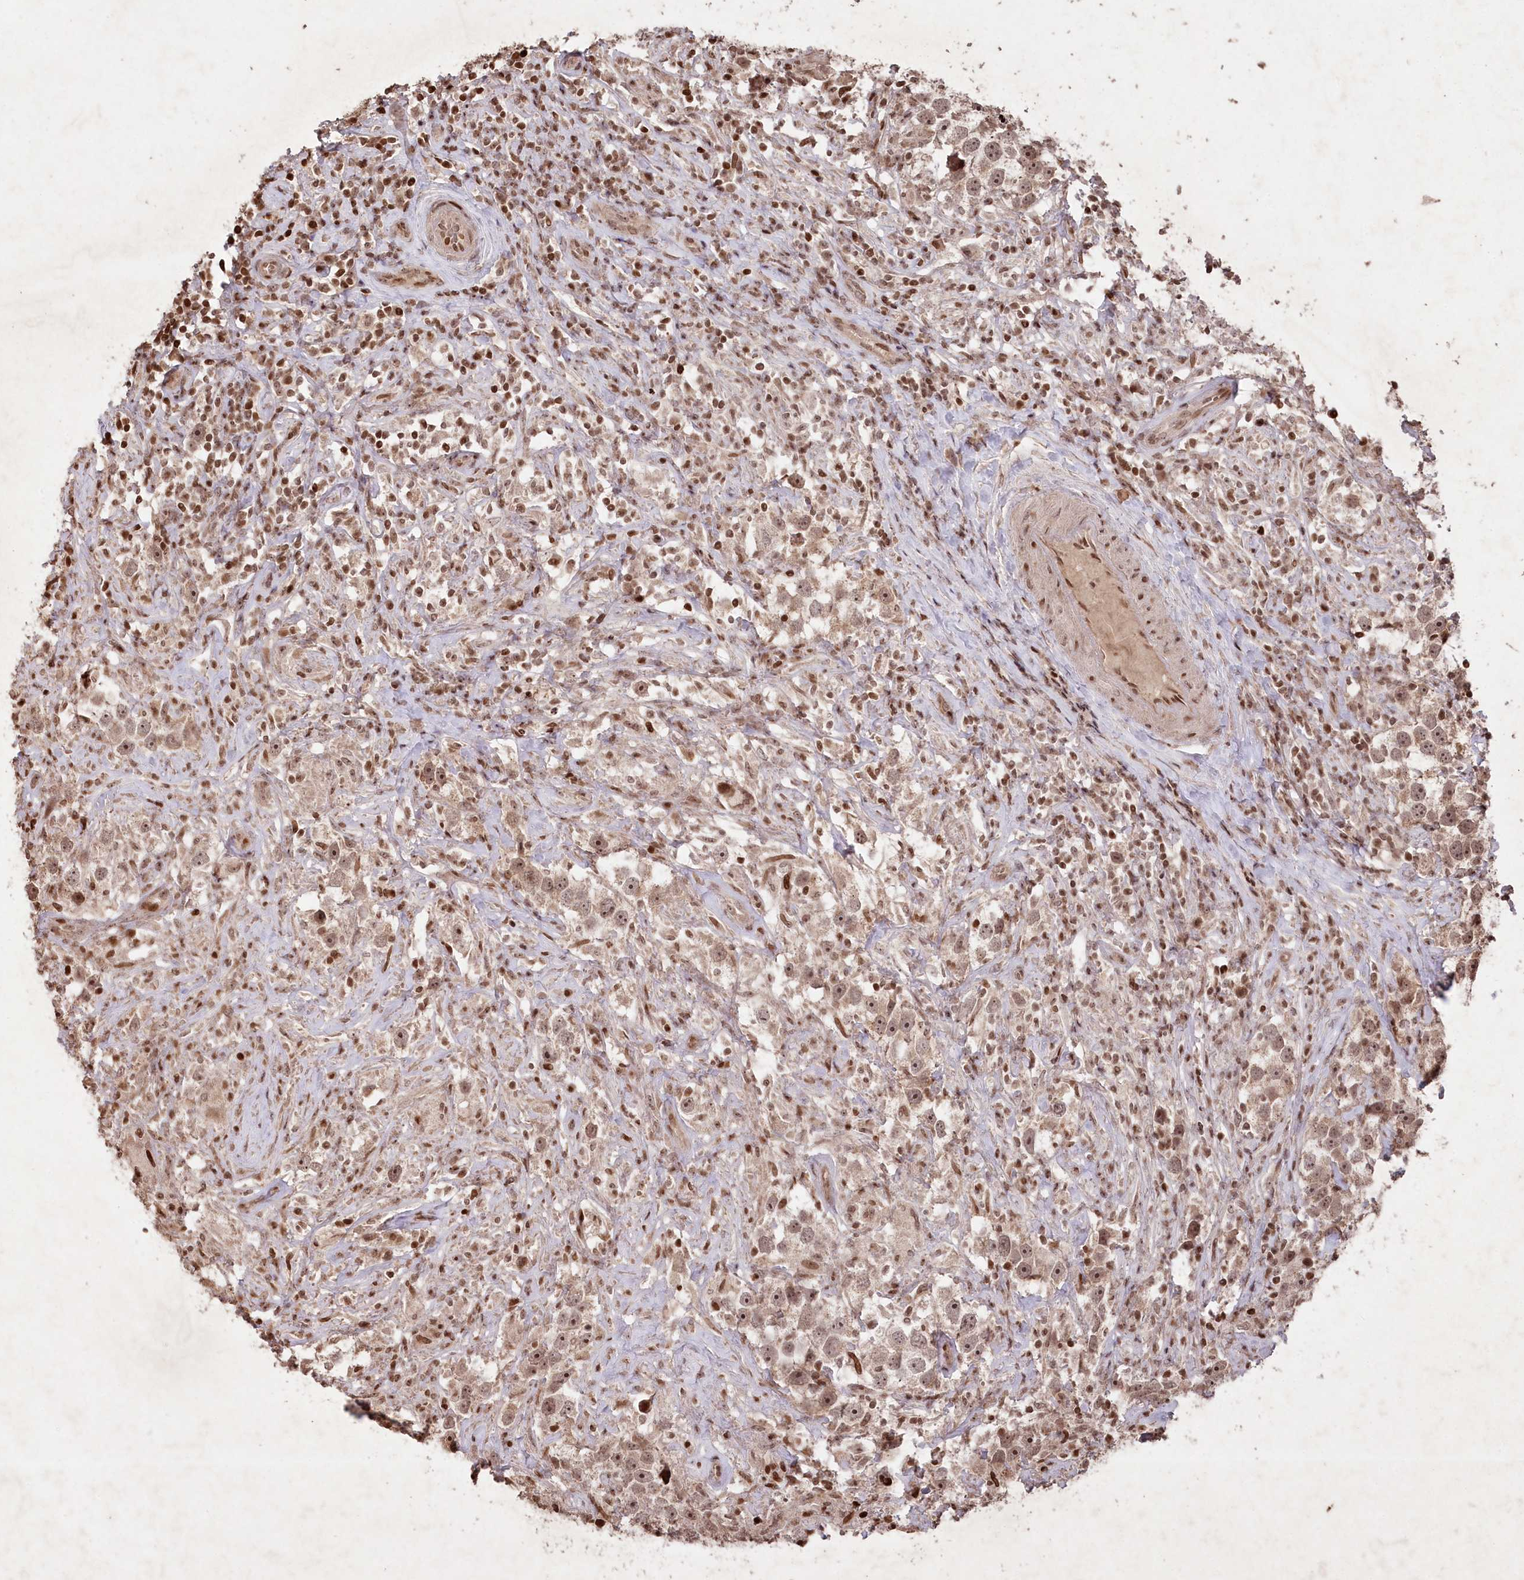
{"staining": {"intensity": "moderate", "quantity": ">75%", "location": "nuclear"}, "tissue": "testis cancer", "cell_type": "Tumor cells", "image_type": "cancer", "snomed": [{"axis": "morphology", "description": "Seminoma, NOS"}, {"axis": "topography", "description": "Testis"}], "caption": "High-power microscopy captured an IHC photomicrograph of testis cancer, revealing moderate nuclear staining in approximately >75% of tumor cells. The protein of interest is shown in brown color, while the nuclei are stained blue.", "gene": "CCSER2", "patient": {"sex": "male", "age": 49}}